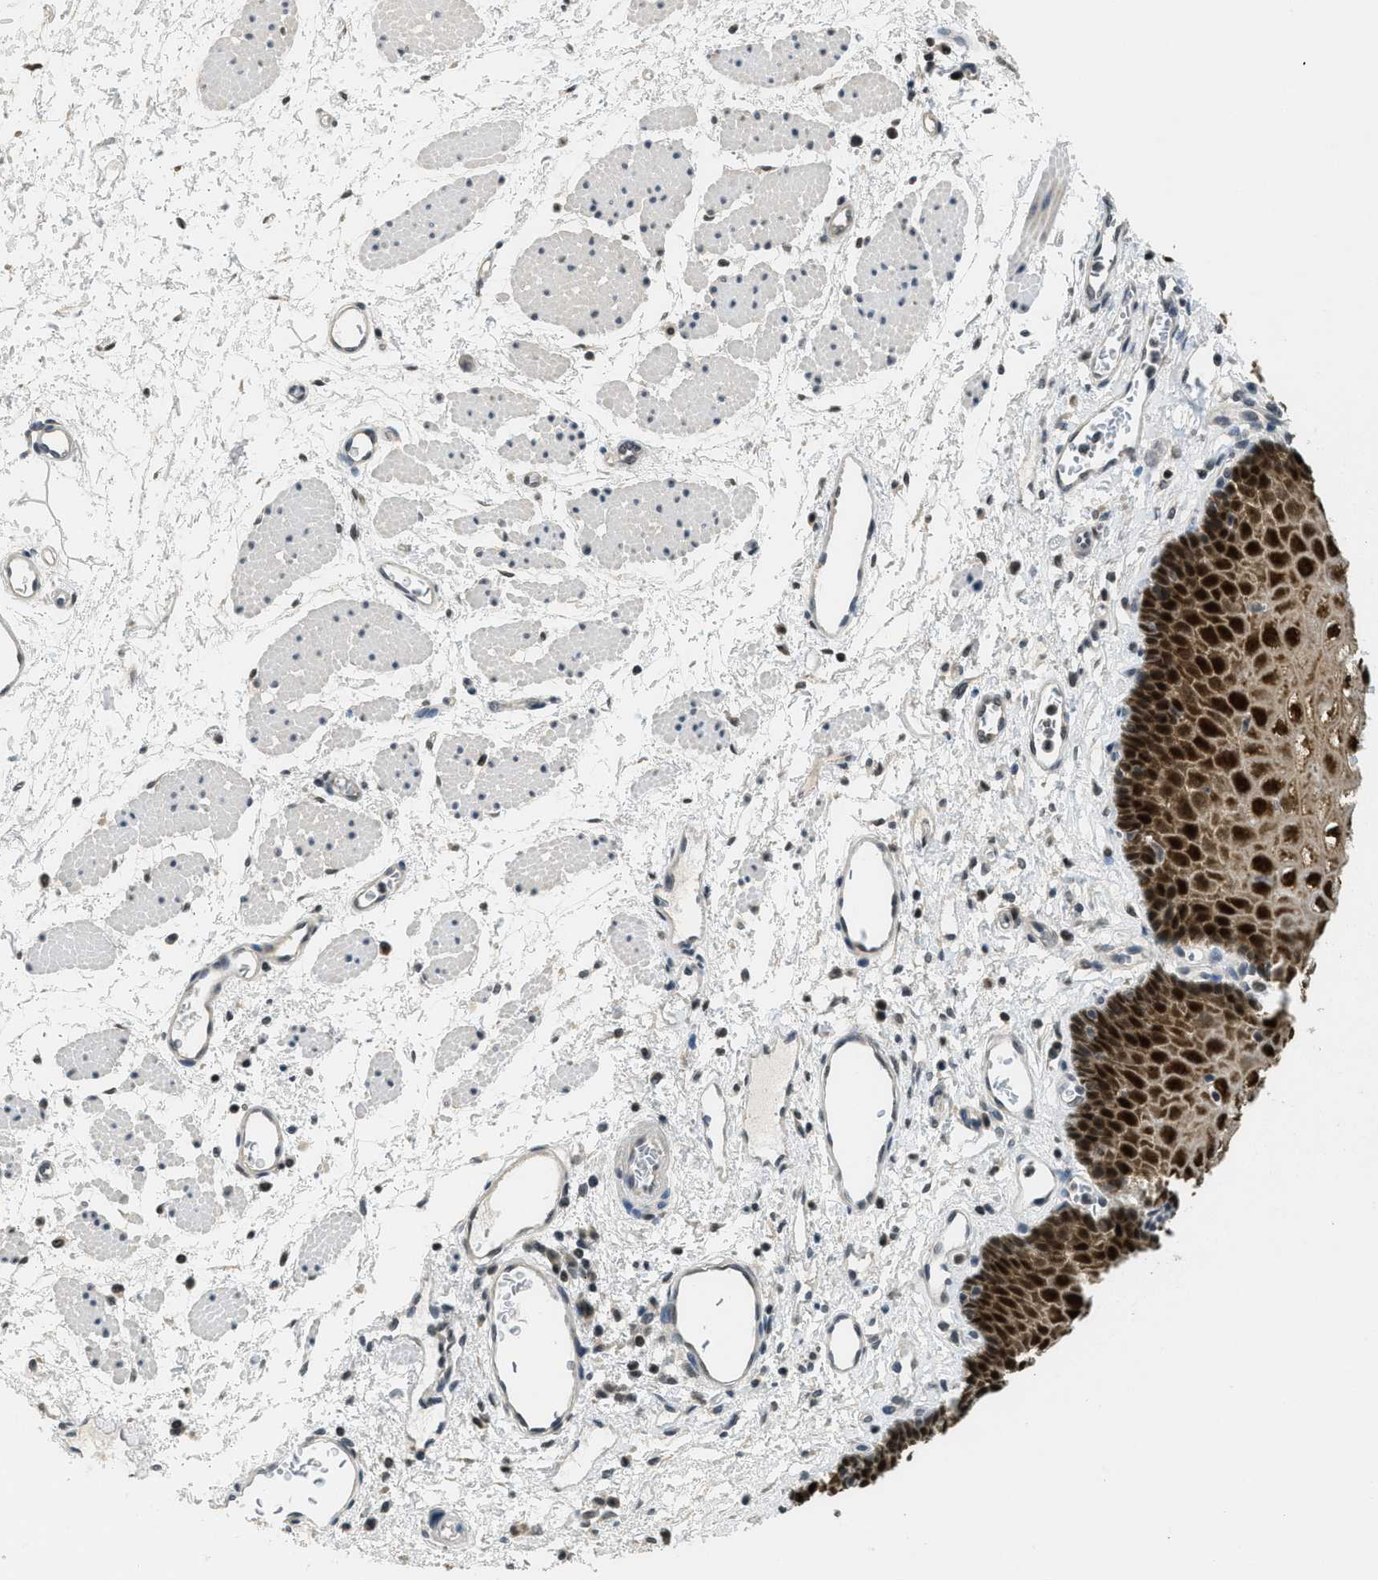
{"staining": {"intensity": "strong", "quantity": ">75%", "location": "cytoplasmic/membranous,nuclear"}, "tissue": "esophagus", "cell_type": "Squamous epithelial cells", "image_type": "normal", "snomed": [{"axis": "morphology", "description": "Normal tissue, NOS"}, {"axis": "topography", "description": "Esophagus"}], "caption": "A brown stain shows strong cytoplasmic/membranous,nuclear staining of a protein in squamous epithelial cells of normal human esophagus. (DAB IHC with brightfield microscopy, high magnification).", "gene": "DNAJB1", "patient": {"sex": "male", "age": 54}}